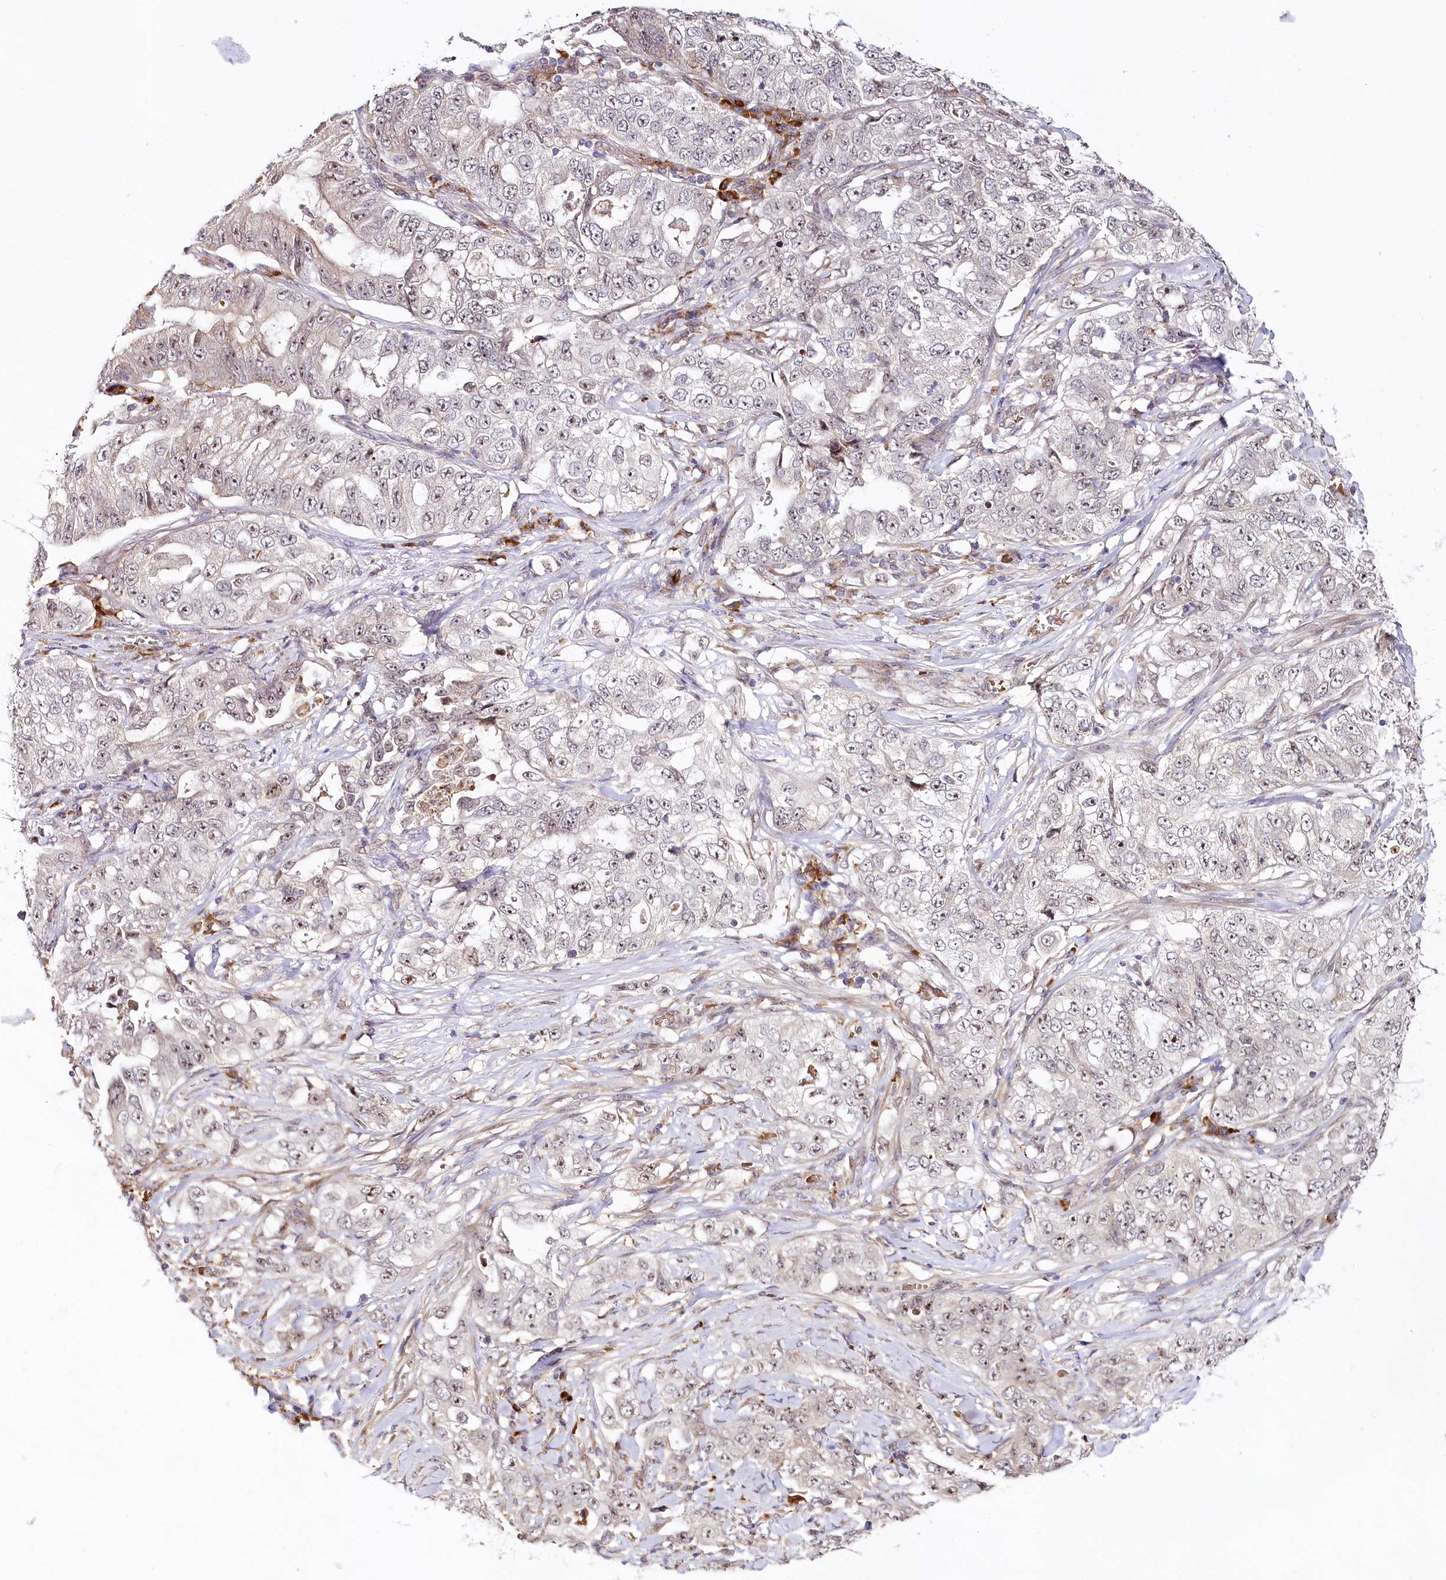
{"staining": {"intensity": "moderate", "quantity": "<25%", "location": "nuclear"}, "tissue": "lung cancer", "cell_type": "Tumor cells", "image_type": "cancer", "snomed": [{"axis": "morphology", "description": "Adenocarcinoma, NOS"}, {"axis": "topography", "description": "Lung"}], "caption": "This is an image of immunohistochemistry (IHC) staining of lung adenocarcinoma, which shows moderate positivity in the nuclear of tumor cells.", "gene": "WDR36", "patient": {"sex": "female", "age": 51}}